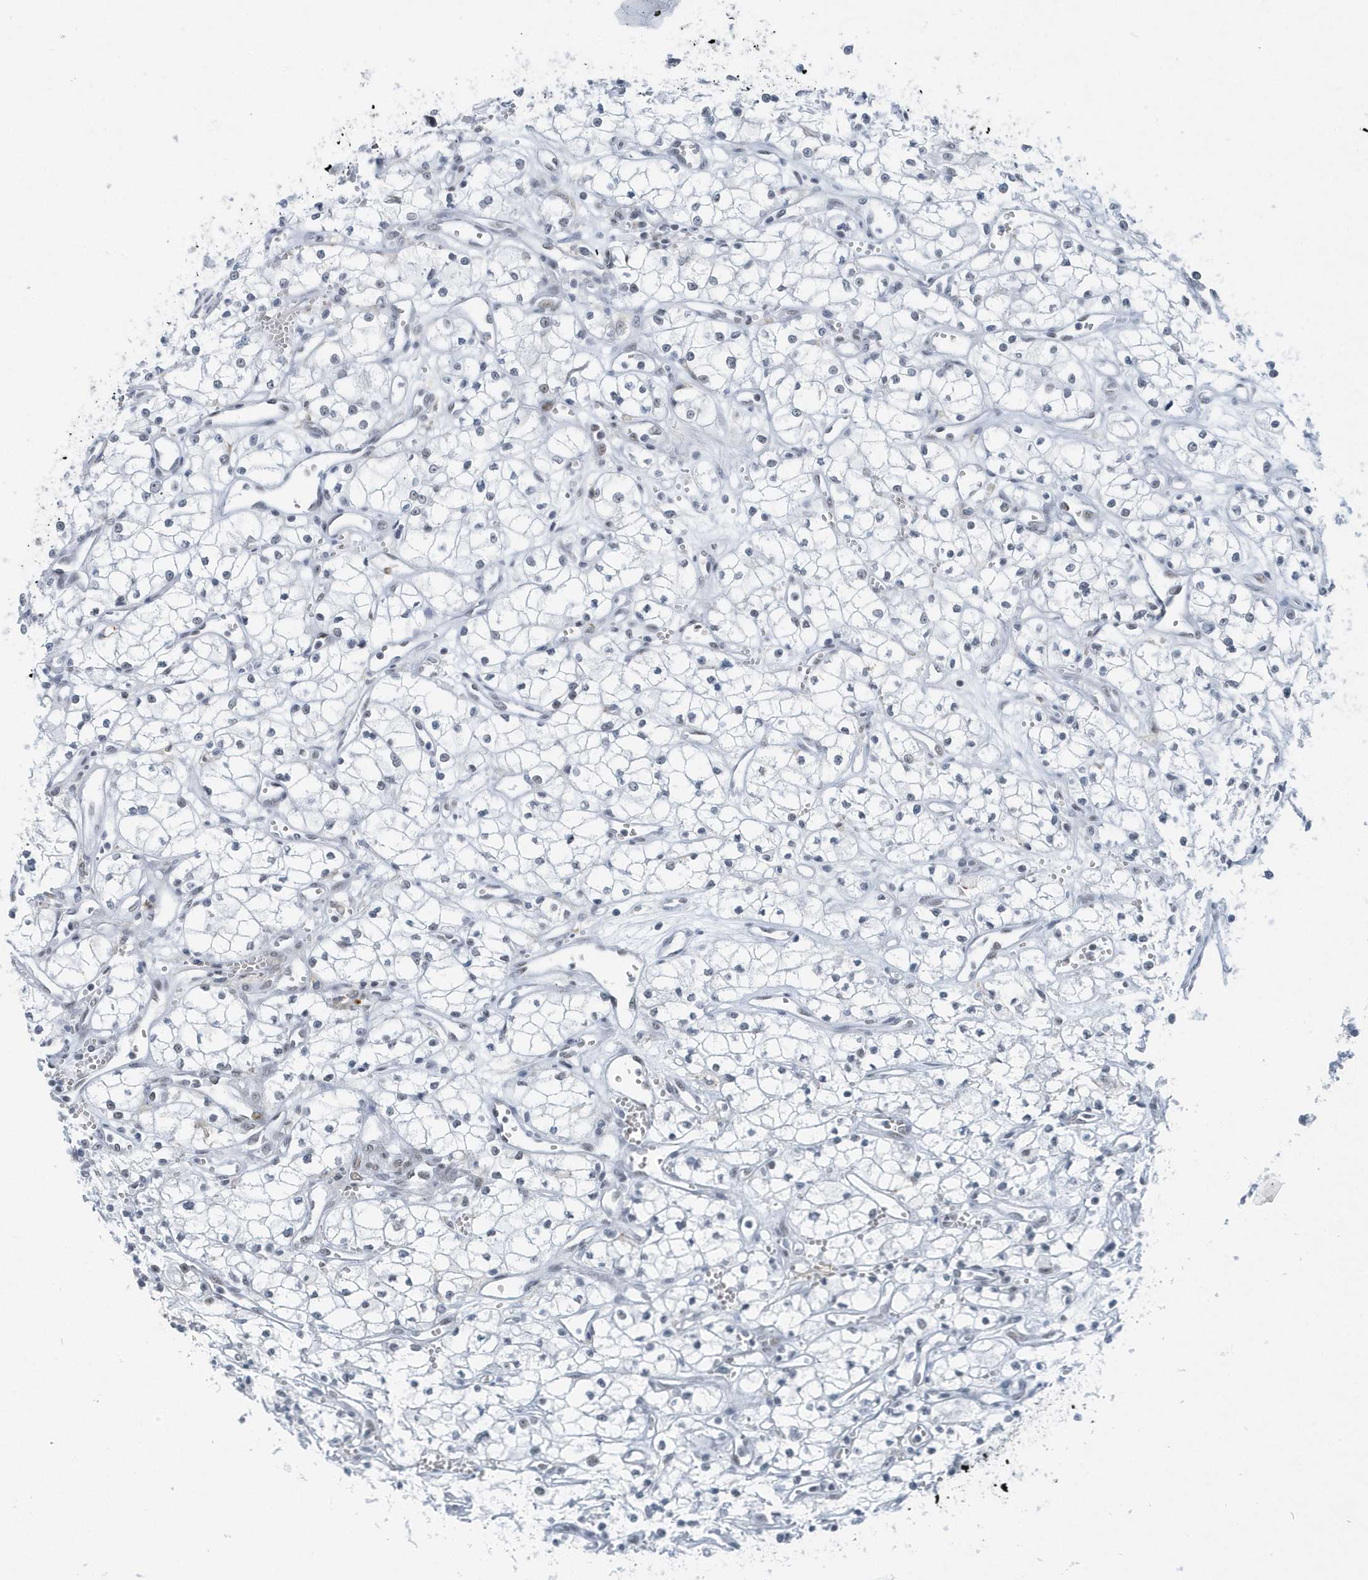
{"staining": {"intensity": "negative", "quantity": "none", "location": "none"}, "tissue": "renal cancer", "cell_type": "Tumor cells", "image_type": "cancer", "snomed": [{"axis": "morphology", "description": "Adenocarcinoma, NOS"}, {"axis": "topography", "description": "Kidney"}], "caption": "There is no significant staining in tumor cells of adenocarcinoma (renal).", "gene": "FIP1L1", "patient": {"sex": "male", "age": 59}}